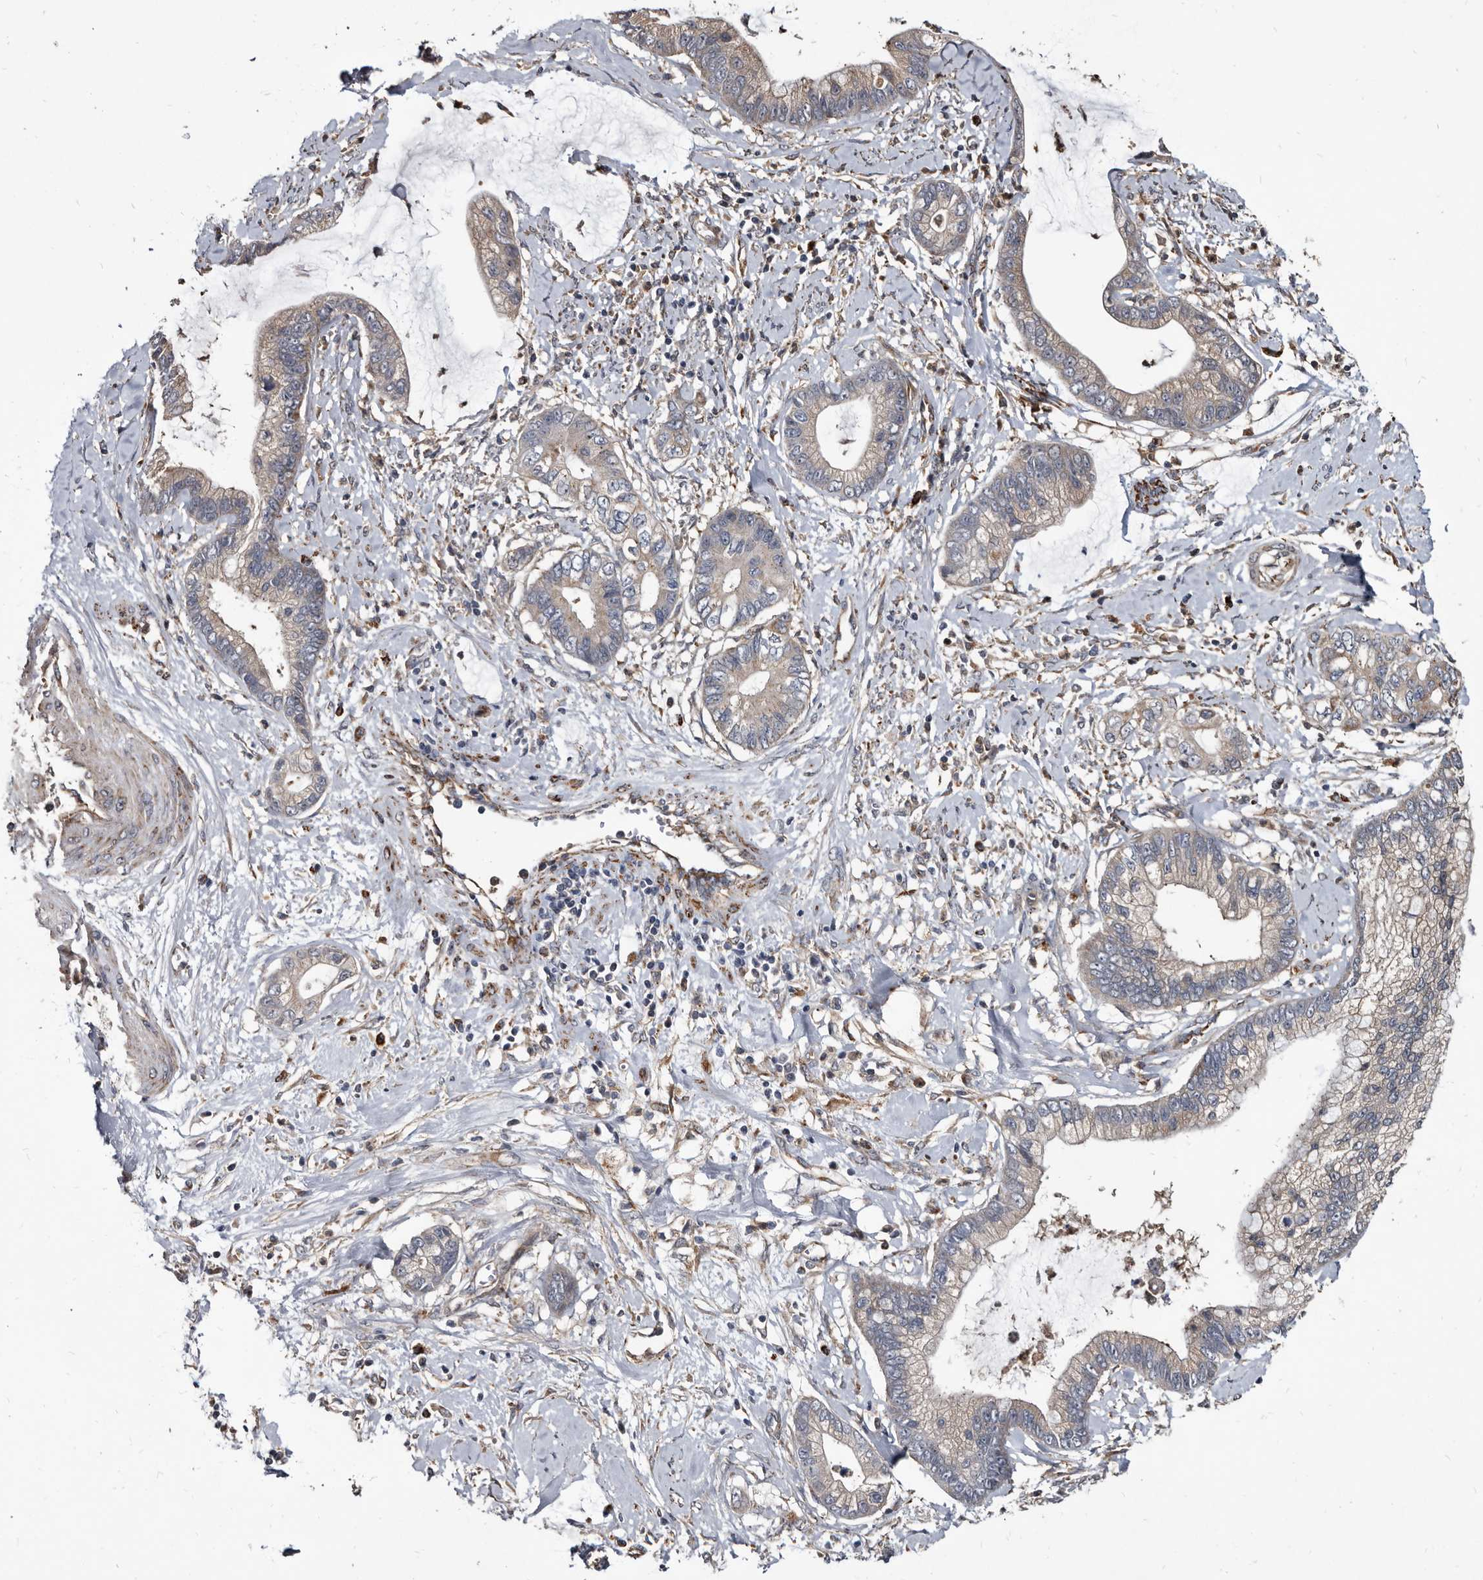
{"staining": {"intensity": "weak", "quantity": "25%-75%", "location": "cytoplasmic/membranous"}, "tissue": "cervical cancer", "cell_type": "Tumor cells", "image_type": "cancer", "snomed": [{"axis": "morphology", "description": "Adenocarcinoma, NOS"}, {"axis": "topography", "description": "Cervix"}], "caption": "The photomicrograph demonstrates immunohistochemical staining of cervical cancer (adenocarcinoma). There is weak cytoplasmic/membranous positivity is identified in approximately 25%-75% of tumor cells. The protein is stained brown, and the nuclei are stained in blue (DAB (3,3'-diaminobenzidine) IHC with brightfield microscopy, high magnification).", "gene": "CTSA", "patient": {"sex": "female", "age": 44}}